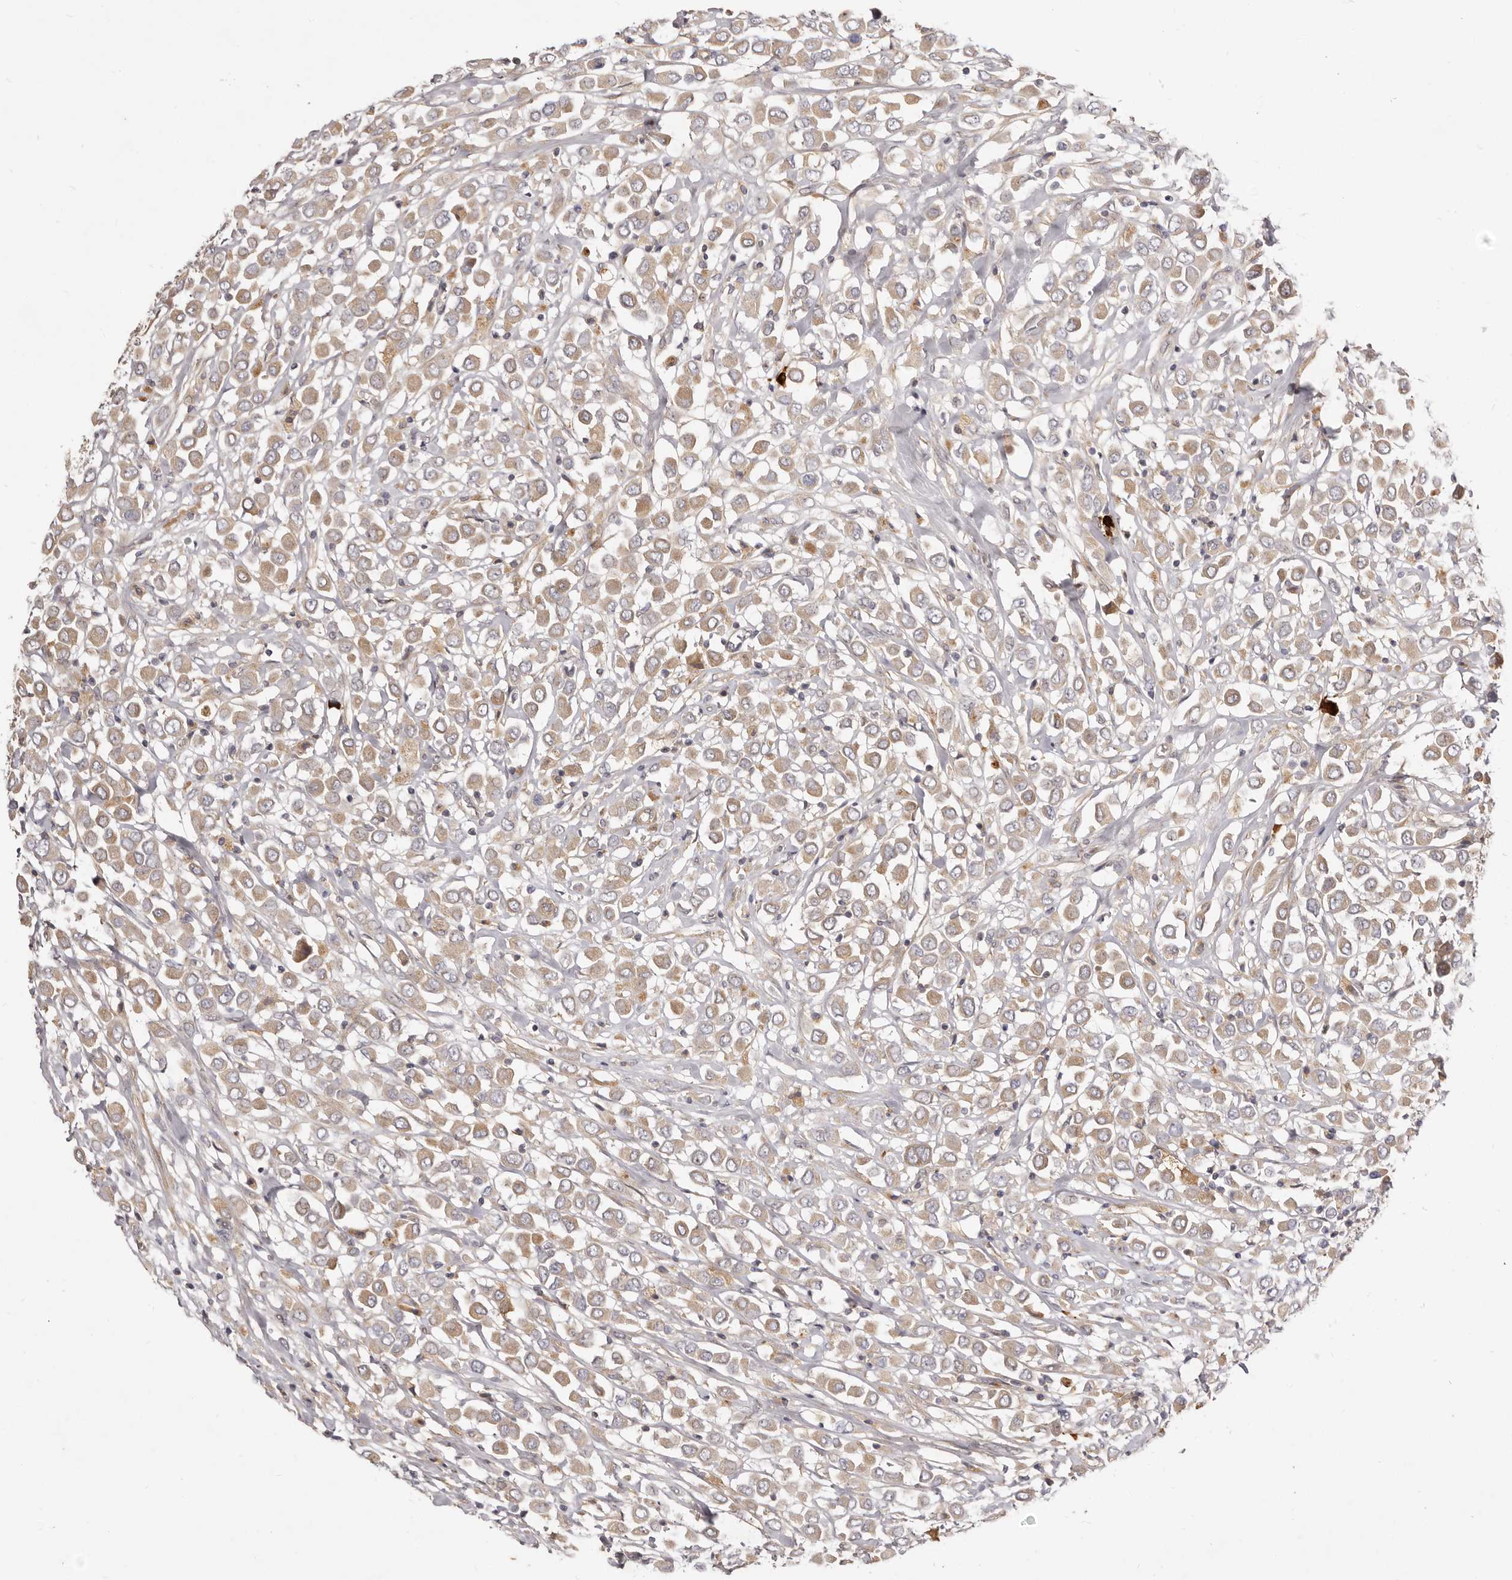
{"staining": {"intensity": "weak", "quantity": ">75%", "location": "cytoplasmic/membranous"}, "tissue": "breast cancer", "cell_type": "Tumor cells", "image_type": "cancer", "snomed": [{"axis": "morphology", "description": "Duct carcinoma"}, {"axis": "topography", "description": "Breast"}], "caption": "High-magnification brightfield microscopy of breast invasive ductal carcinoma stained with DAB (brown) and counterstained with hematoxylin (blue). tumor cells exhibit weak cytoplasmic/membranous expression is identified in approximately>75% of cells. The protein is stained brown, and the nuclei are stained in blue (DAB IHC with brightfield microscopy, high magnification).", "gene": "ADAMTS9", "patient": {"sex": "female", "age": 61}}